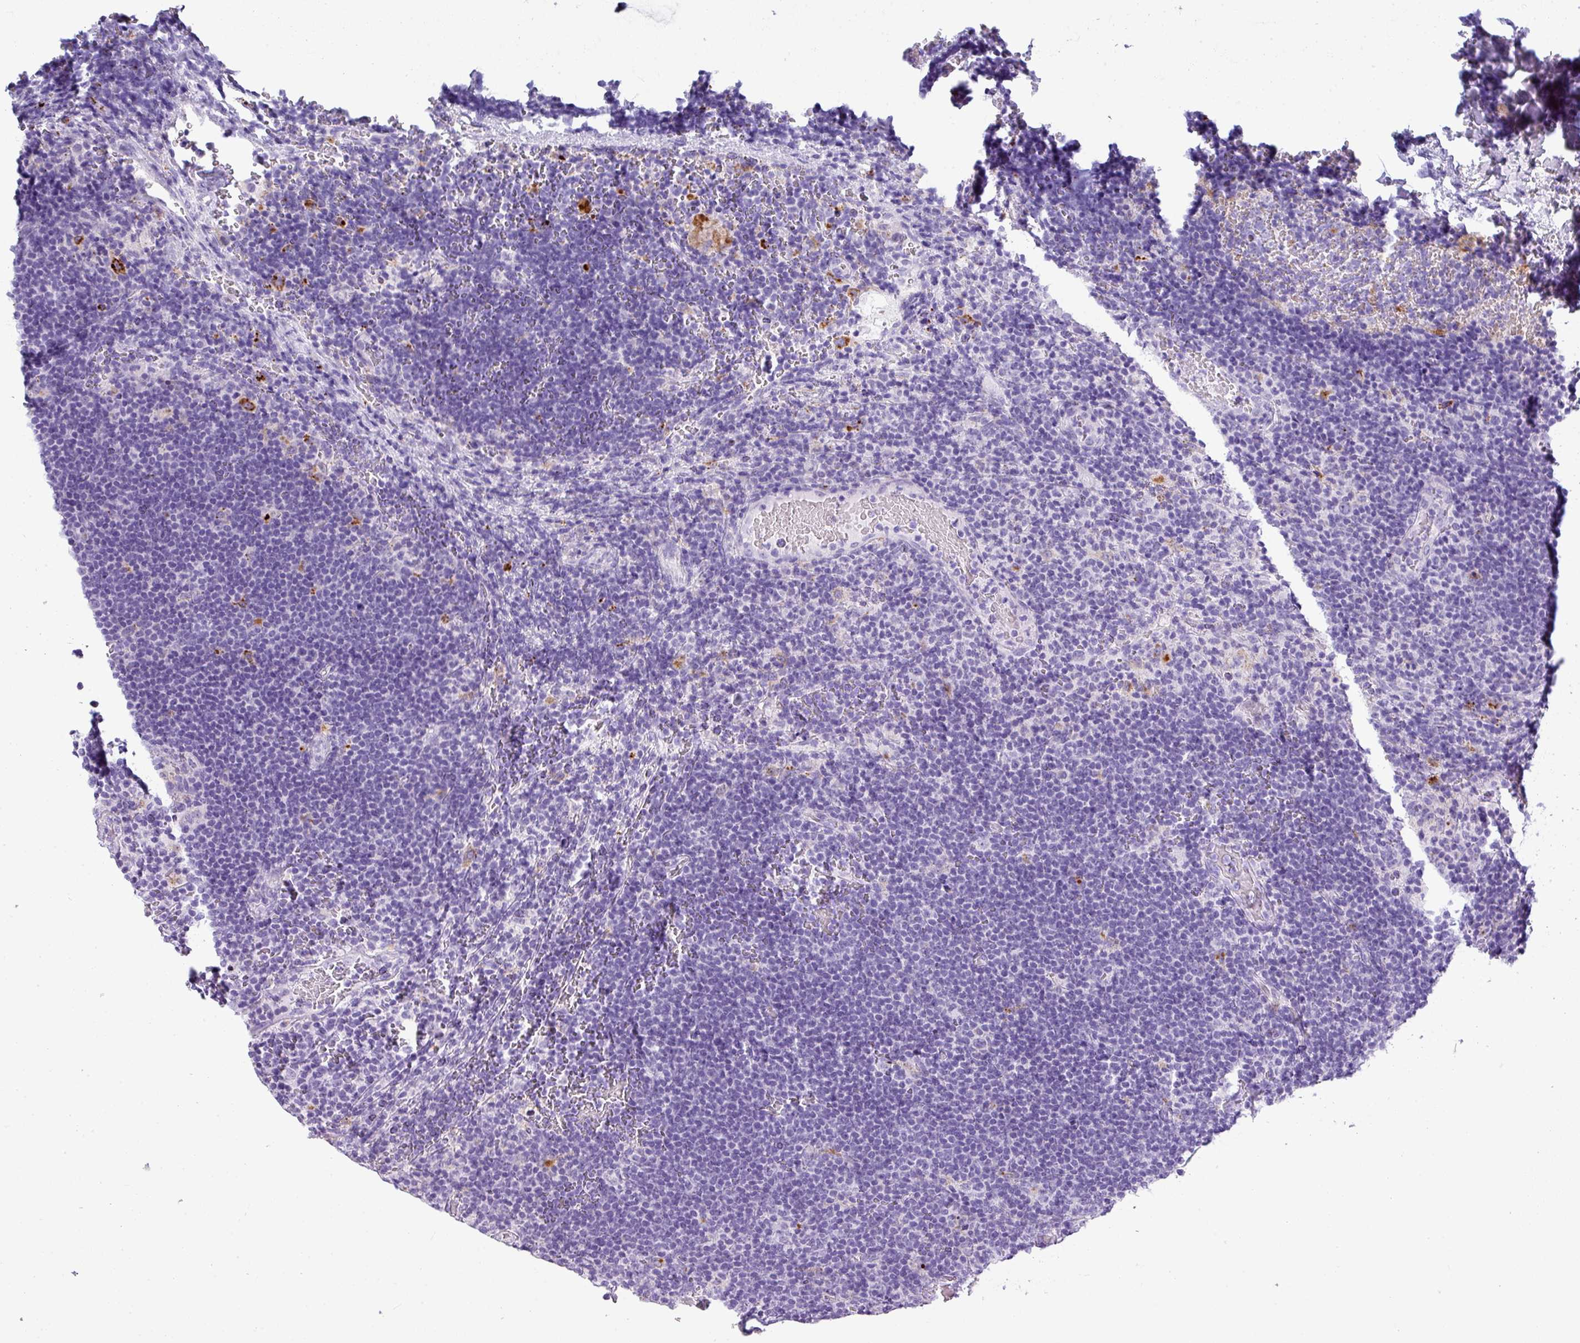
{"staining": {"intensity": "negative", "quantity": "none", "location": "none"}, "tissue": "lymphoma", "cell_type": "Tumor cells", "image_type": "cancer", "snomed": [{"axis": "morphology", "description": "Hodgkin's disease, NOS"}, {"axis": "topography", "description": "Lymph node"}], "caption": "Immunohistochemistry image of neoplastic tissue: Hodgkin's disease stained with DAB (3,3'-diaminobenzidine) demonstrates no significant protein positivity in tumor cells.", "gene": "ZNF568", "patient": {"sex": "female", "age": 57}}